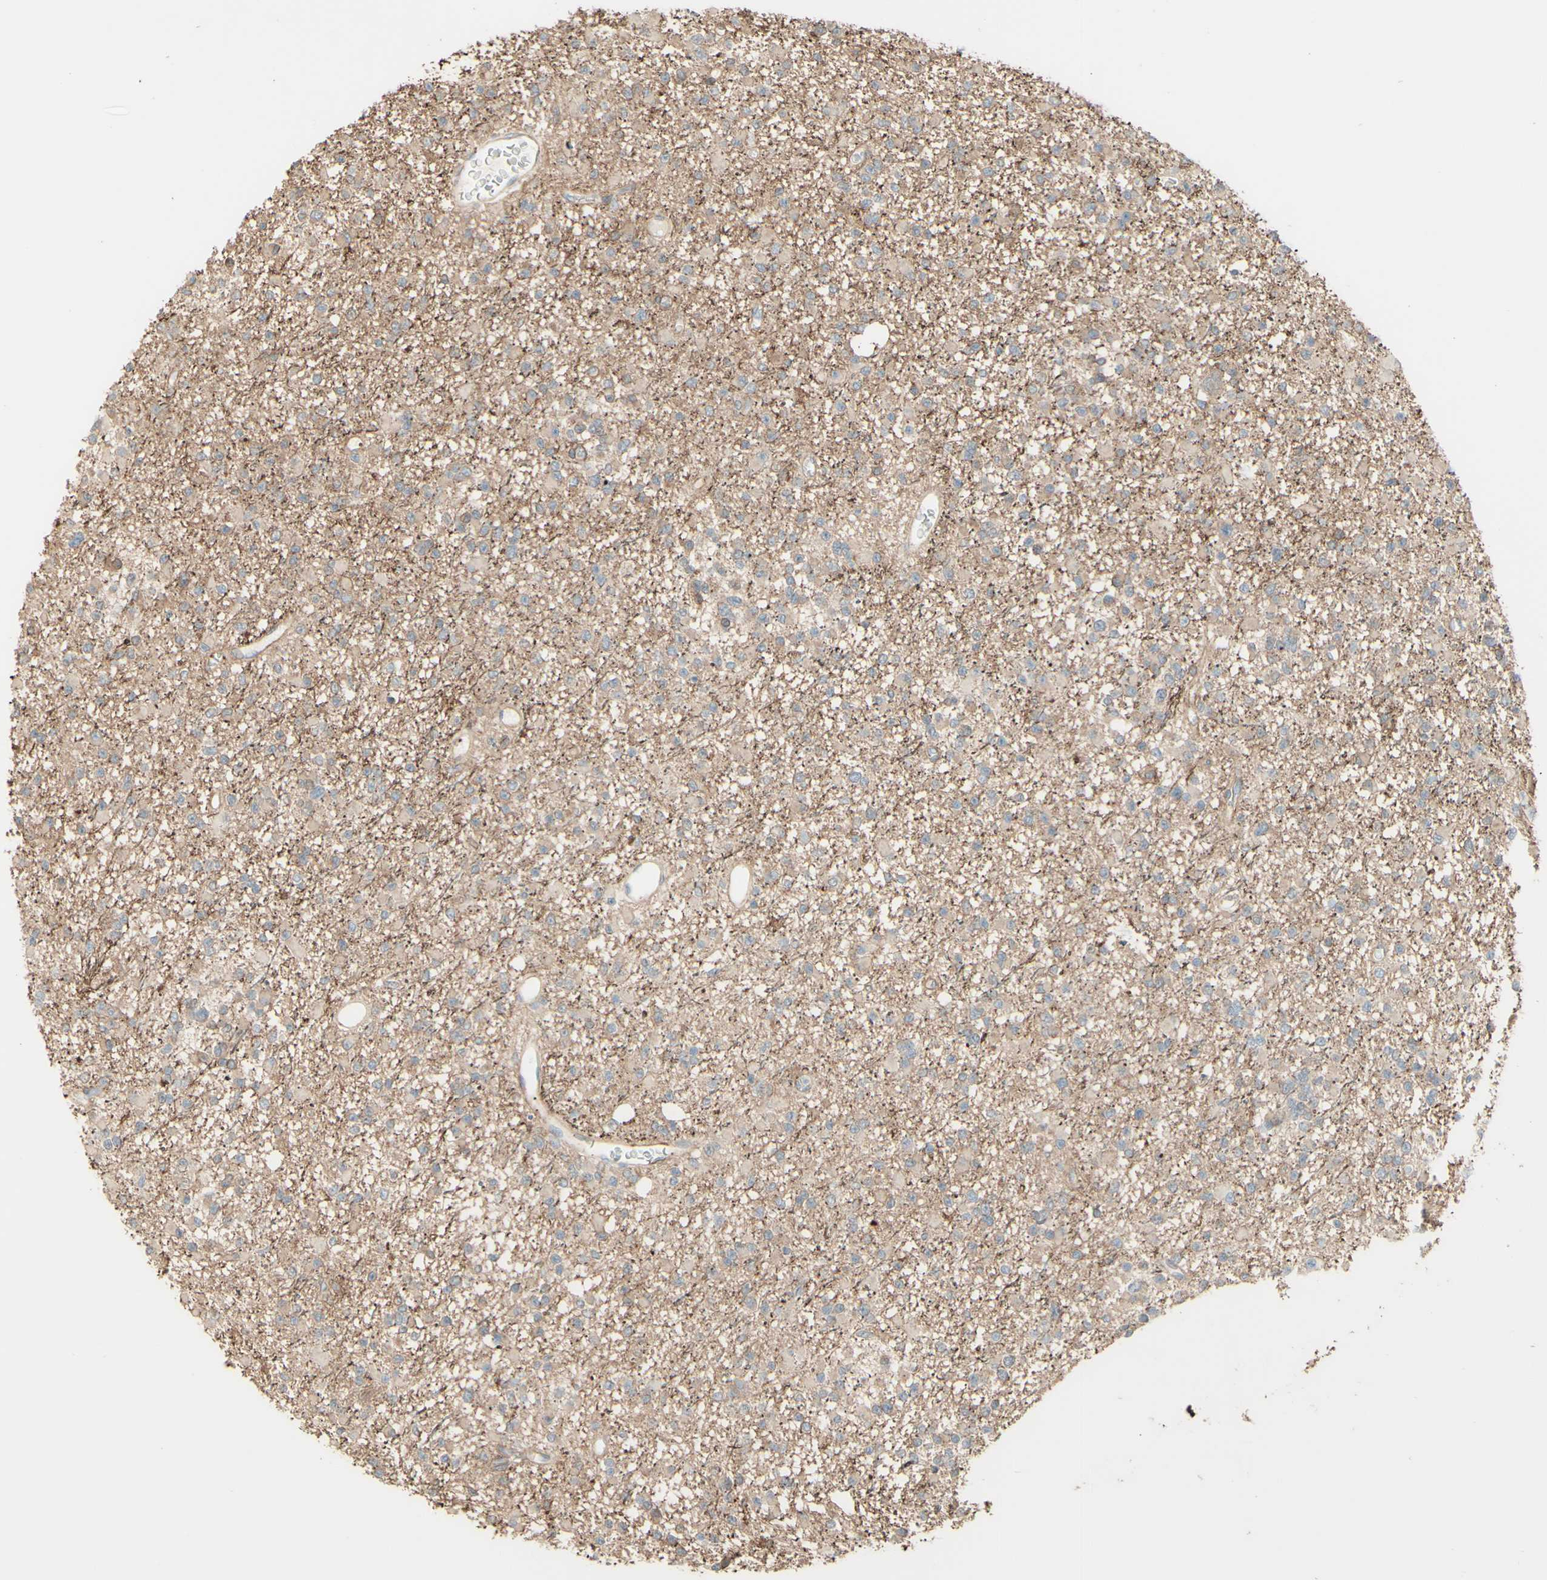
{"staining": {"intensity": "weak", "quantity": ">75%", "location": "cytoplasmic/membranous"}, "tissue": "glioma", "cell_type": "Tumor cells", "image_type": "cancer", "snomed": [{"axis": "morphology", "description": "Glioma, malignant, Low grade"}, {"axis": "topography", "description": "Brain"}], "caption": "IHC of human low-grade glioma (malignant) exhibits low levels of weak cytoplasmic/membranous staining in about >75% of tumor cells.", "gene": "RNF149", "patient": {"sex": "female", "age": 22}}